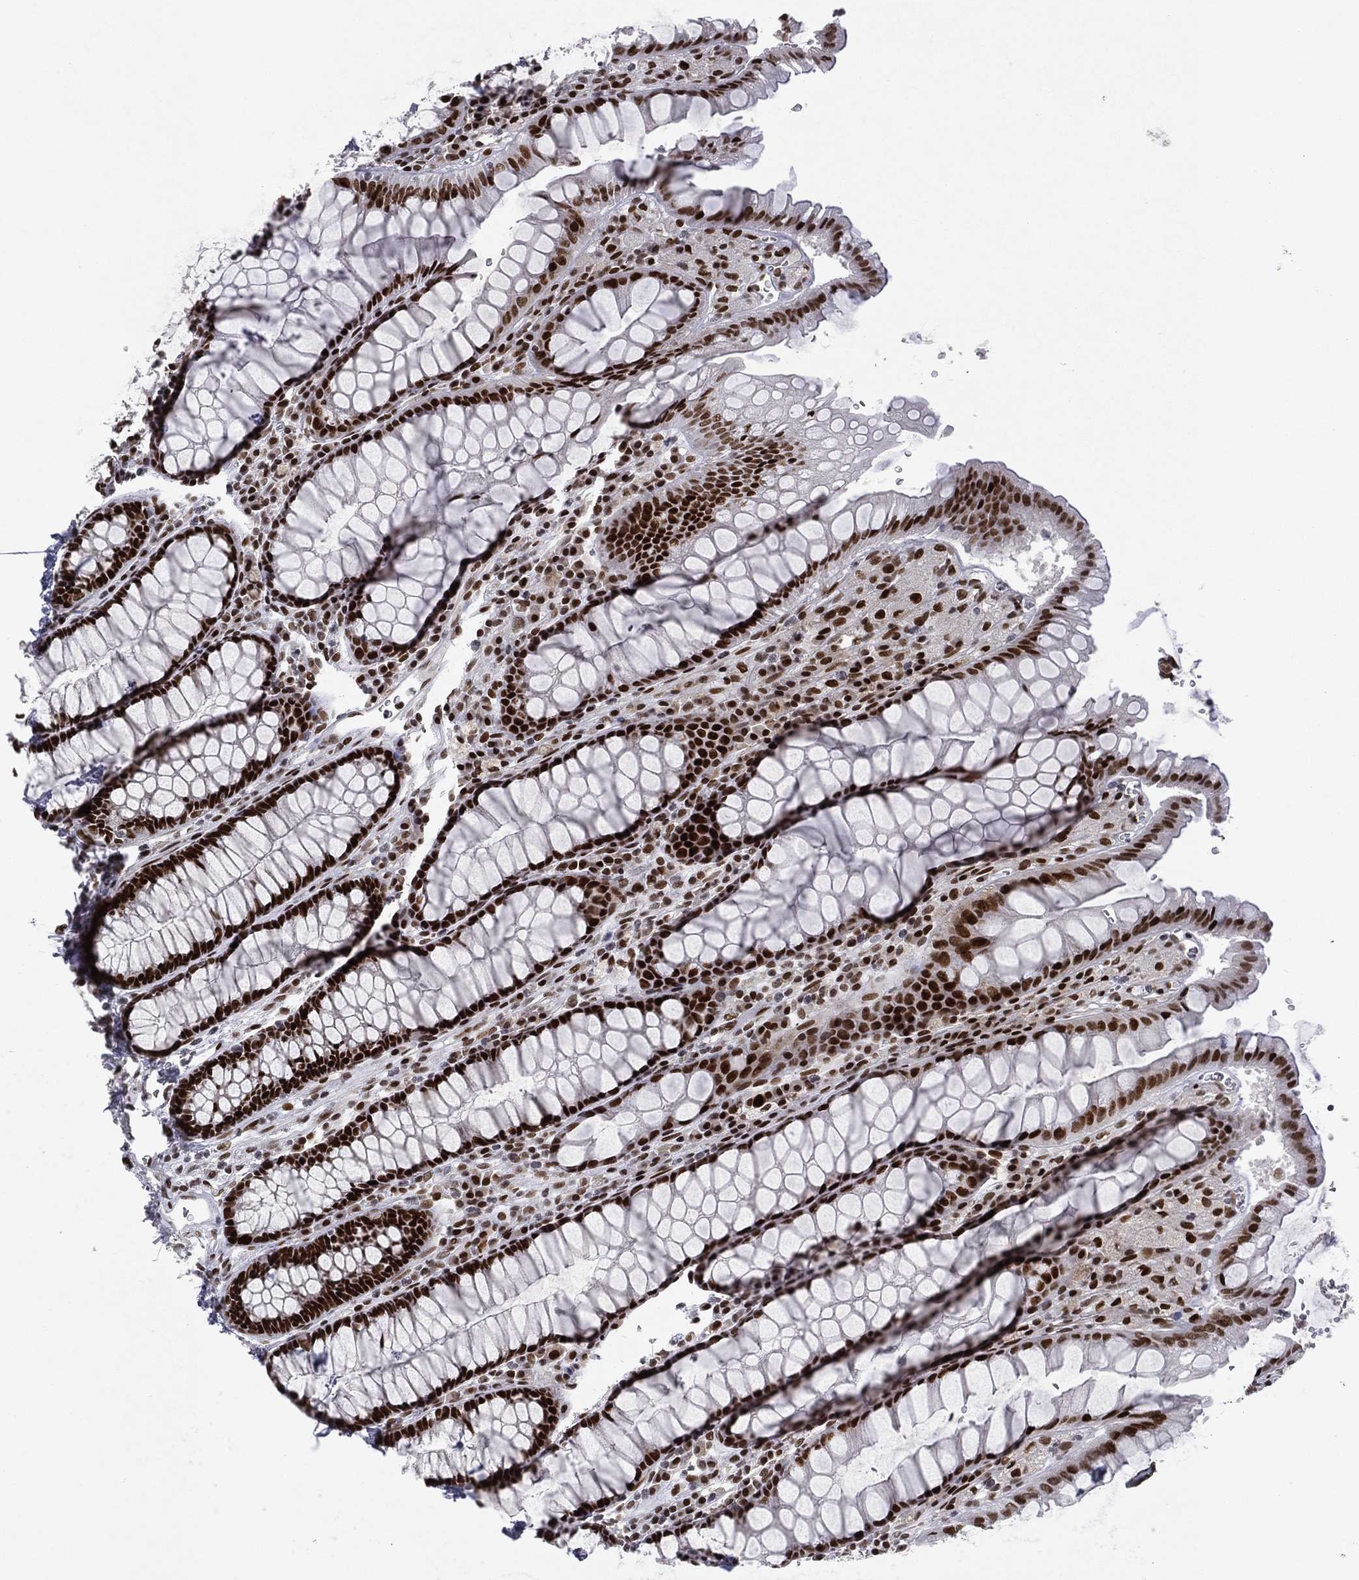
{"staining": {"intensity": "strong", "quantity": ">75%", "location": "nuclear"}, "tissue": "rectum", "cell_type": "Glandular cells", "image_type": "normal", "snomed": [{"axis": "morphology", "description": "Normal tissue, NOS"}, {"axis": "topography", "description": "Rectum"}], "caption": "Immunohistochemical staining of normal human rectum exhibits high levels of strong nuclear expression in approximately >75% of glandular cells.", "gene": "RTF1", "patient": {"sex": "female", "age": 68}}